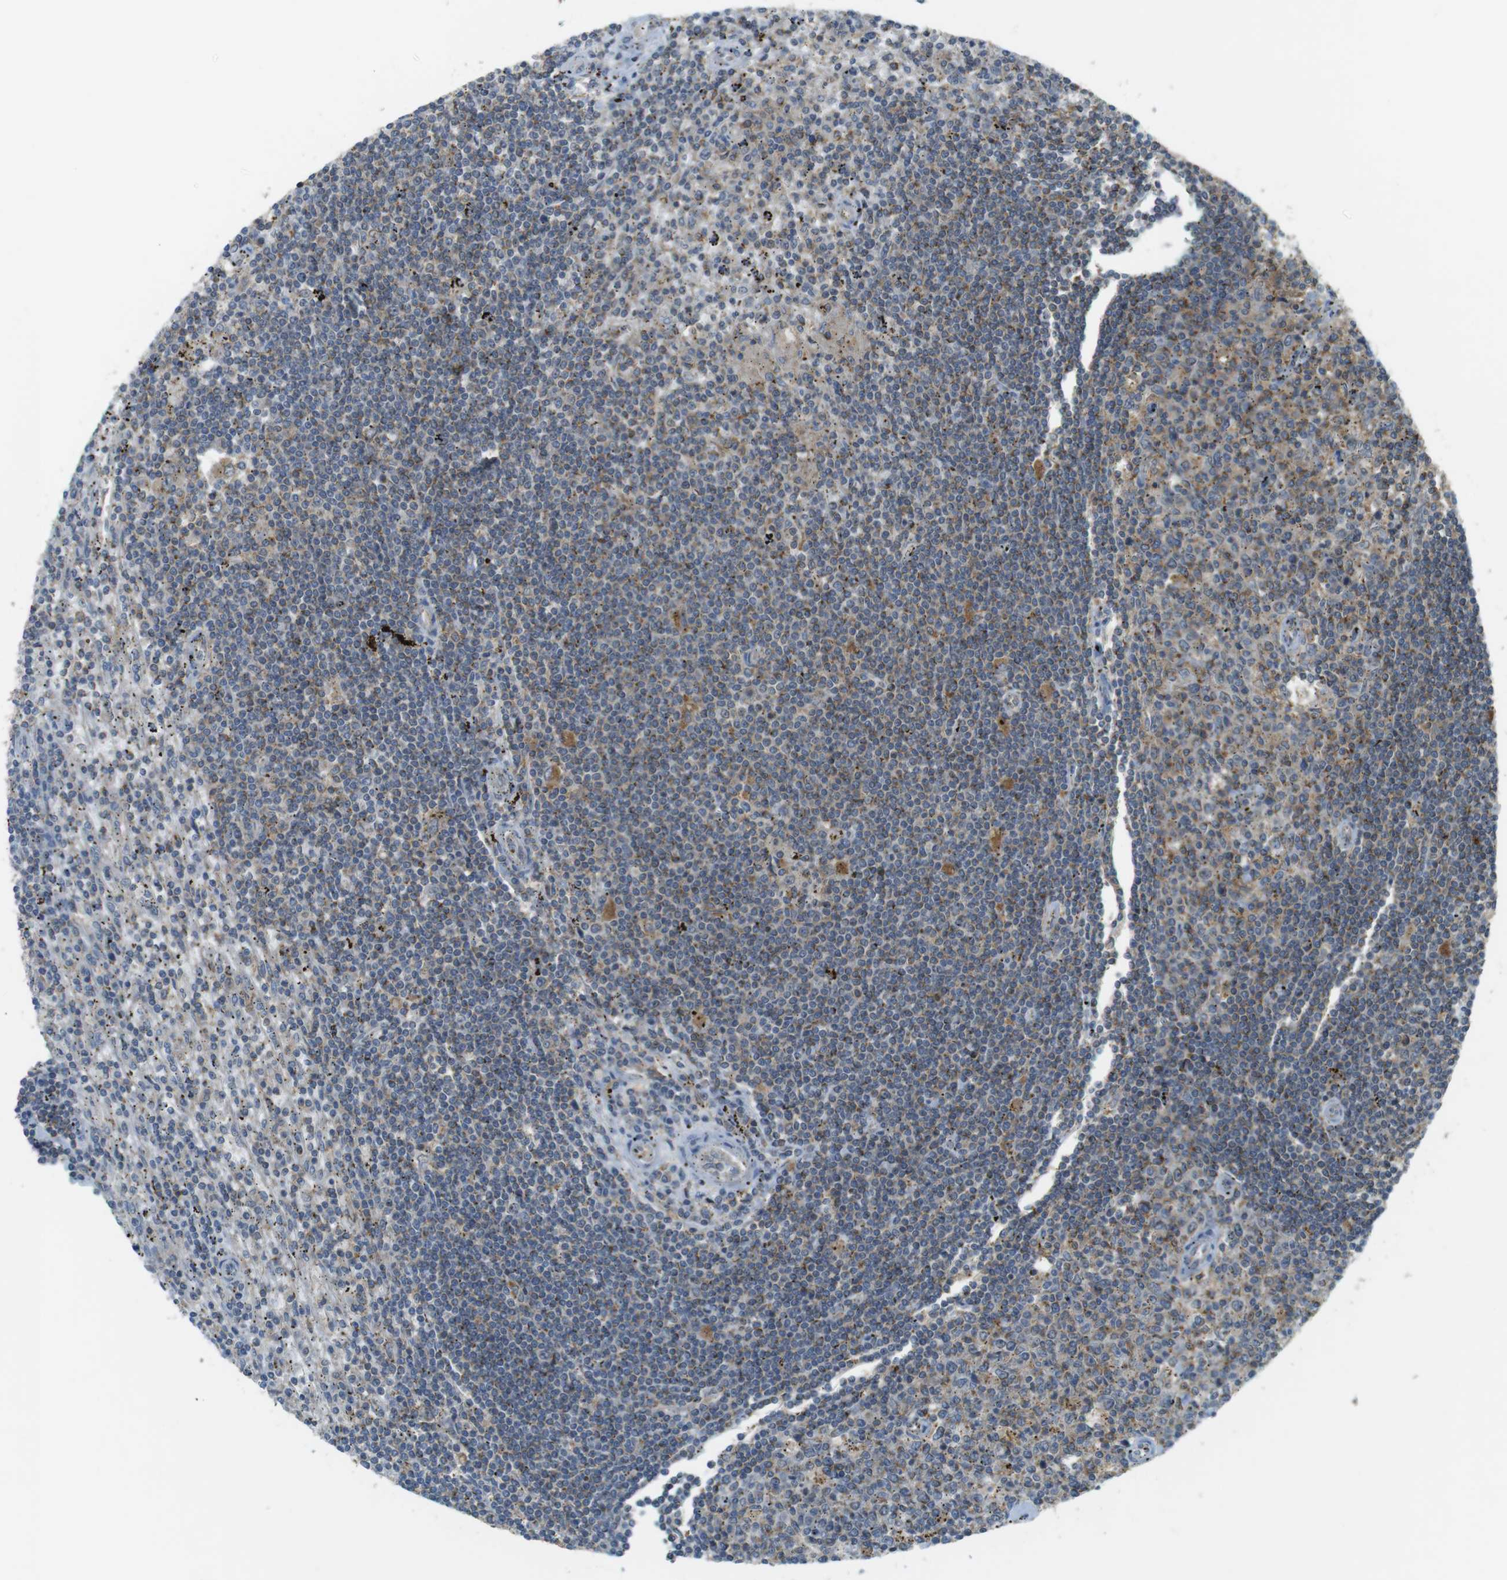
{"staining": {"intensity": "moderate", "quantity": ">75%", "location": "cytoplasmic/membranous"}, "tissue": "lymphoma", "cell_type": "Tumor cells", "image_type": "cancer", "snomed": [{"axis": "morphology", "description": "Malignant lymphoma, non-Hodgkin's type, Low grade"}, {"axis": "topography", "description": "Spleen"}], "caption": "Low-grade malignant lymphoma, non-Hodgkin's type stained with a protein marker reveals moderate staining in tumor cells.", "gene": "BRI3BP", "patient": {"sex": "male", "age": 76}}